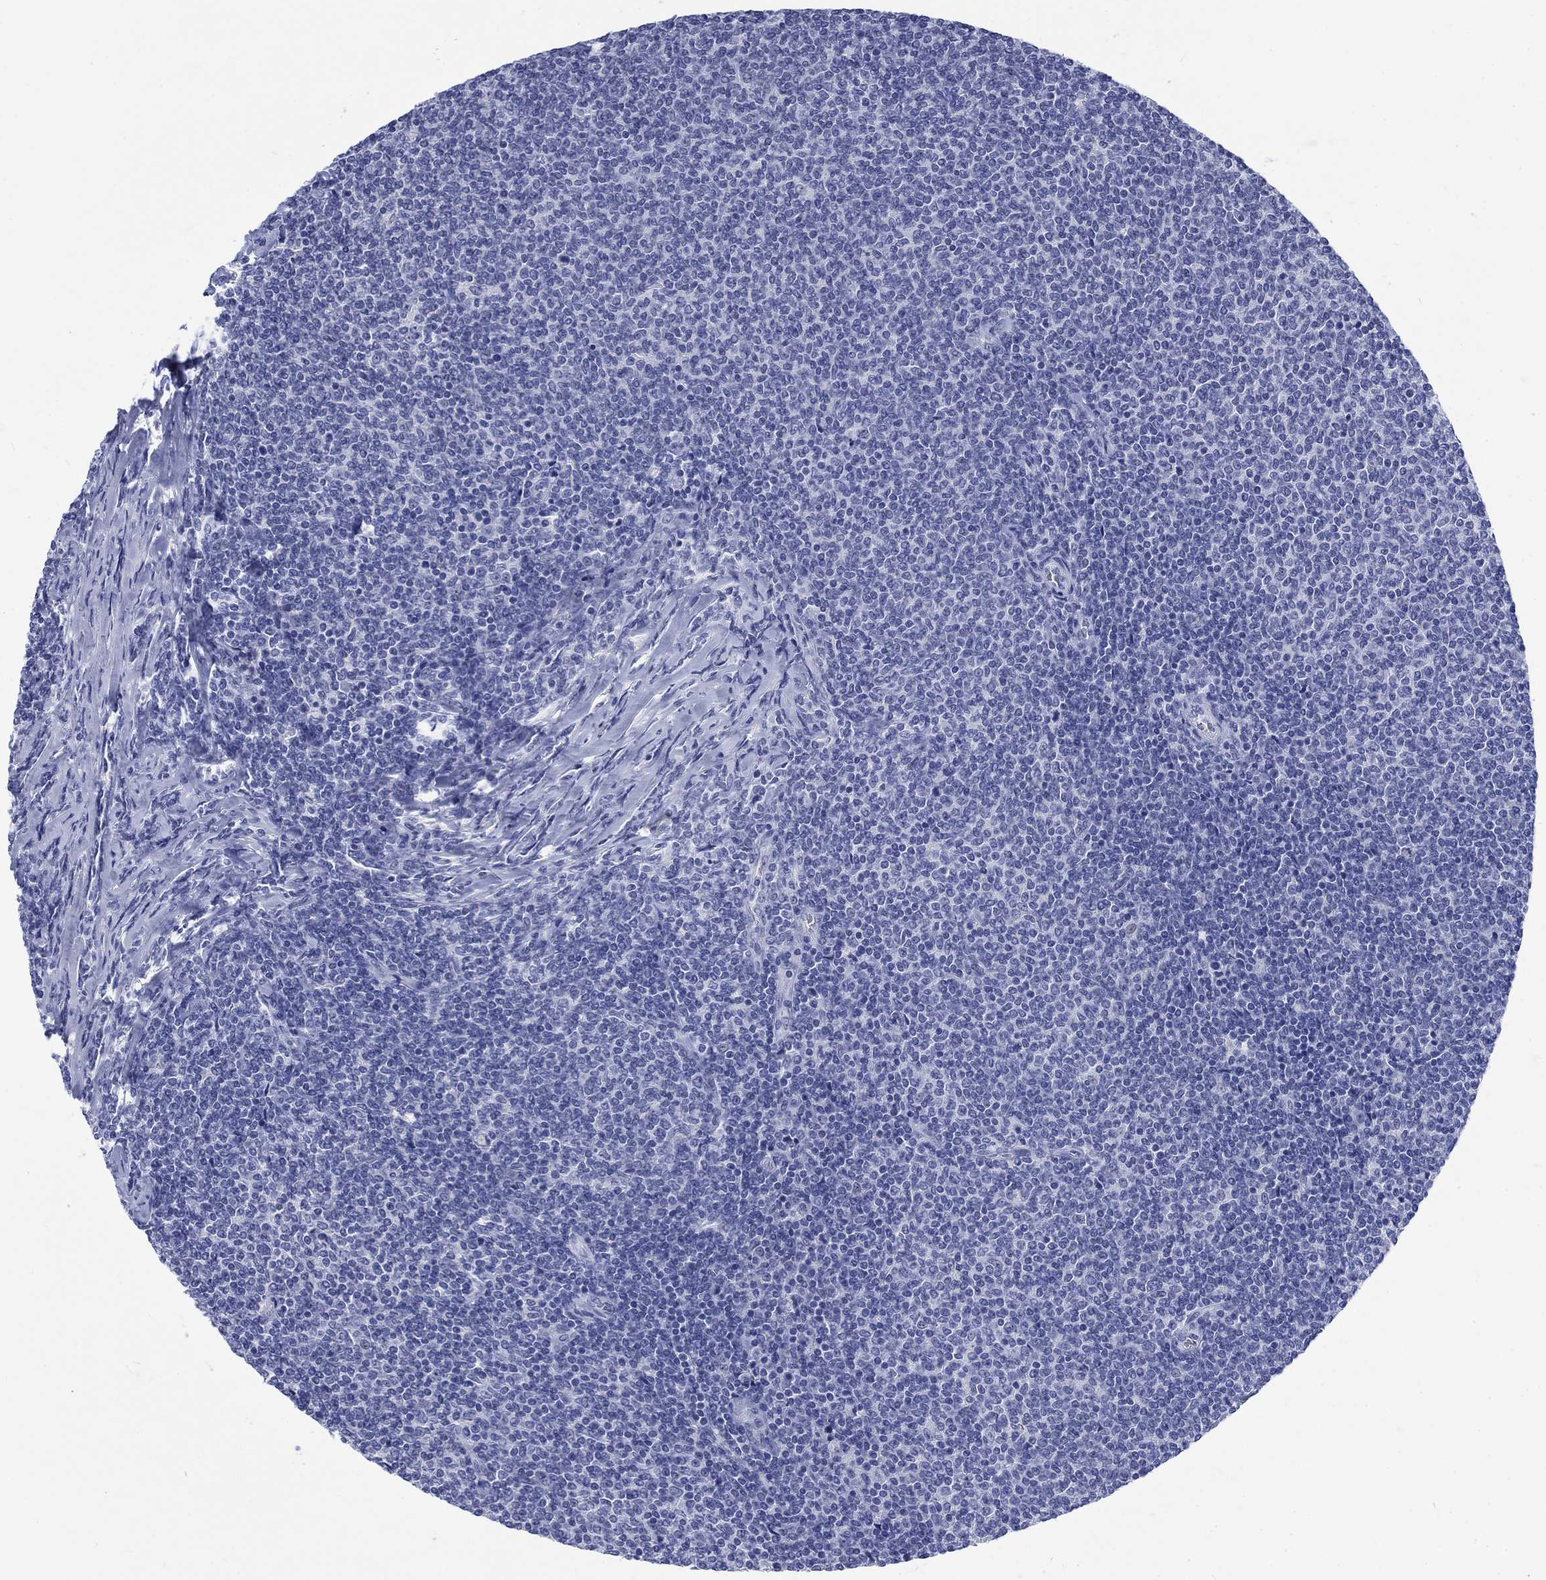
{"staining": {"intensity": "negative", "quantity": "none", "location": "none"}, "tissue": "lymphoma", "cell_type": "Tumor cells", "image_type": "cancer", "snomed": [{"axis": "morphology", "description": "Malignant lymphoma, non-Hodgkin's type, Low grade"}, {"axis": "topography", "description": "Lymph node"}], "caption": "A photomicrograph of malignant lymphoma, non-Hodgkin's type (low-grade) stained for a protein reveals no brown staining in tumor cells.", "gene": "KRT76", "patient": {"sex": "male", "age": 52}}